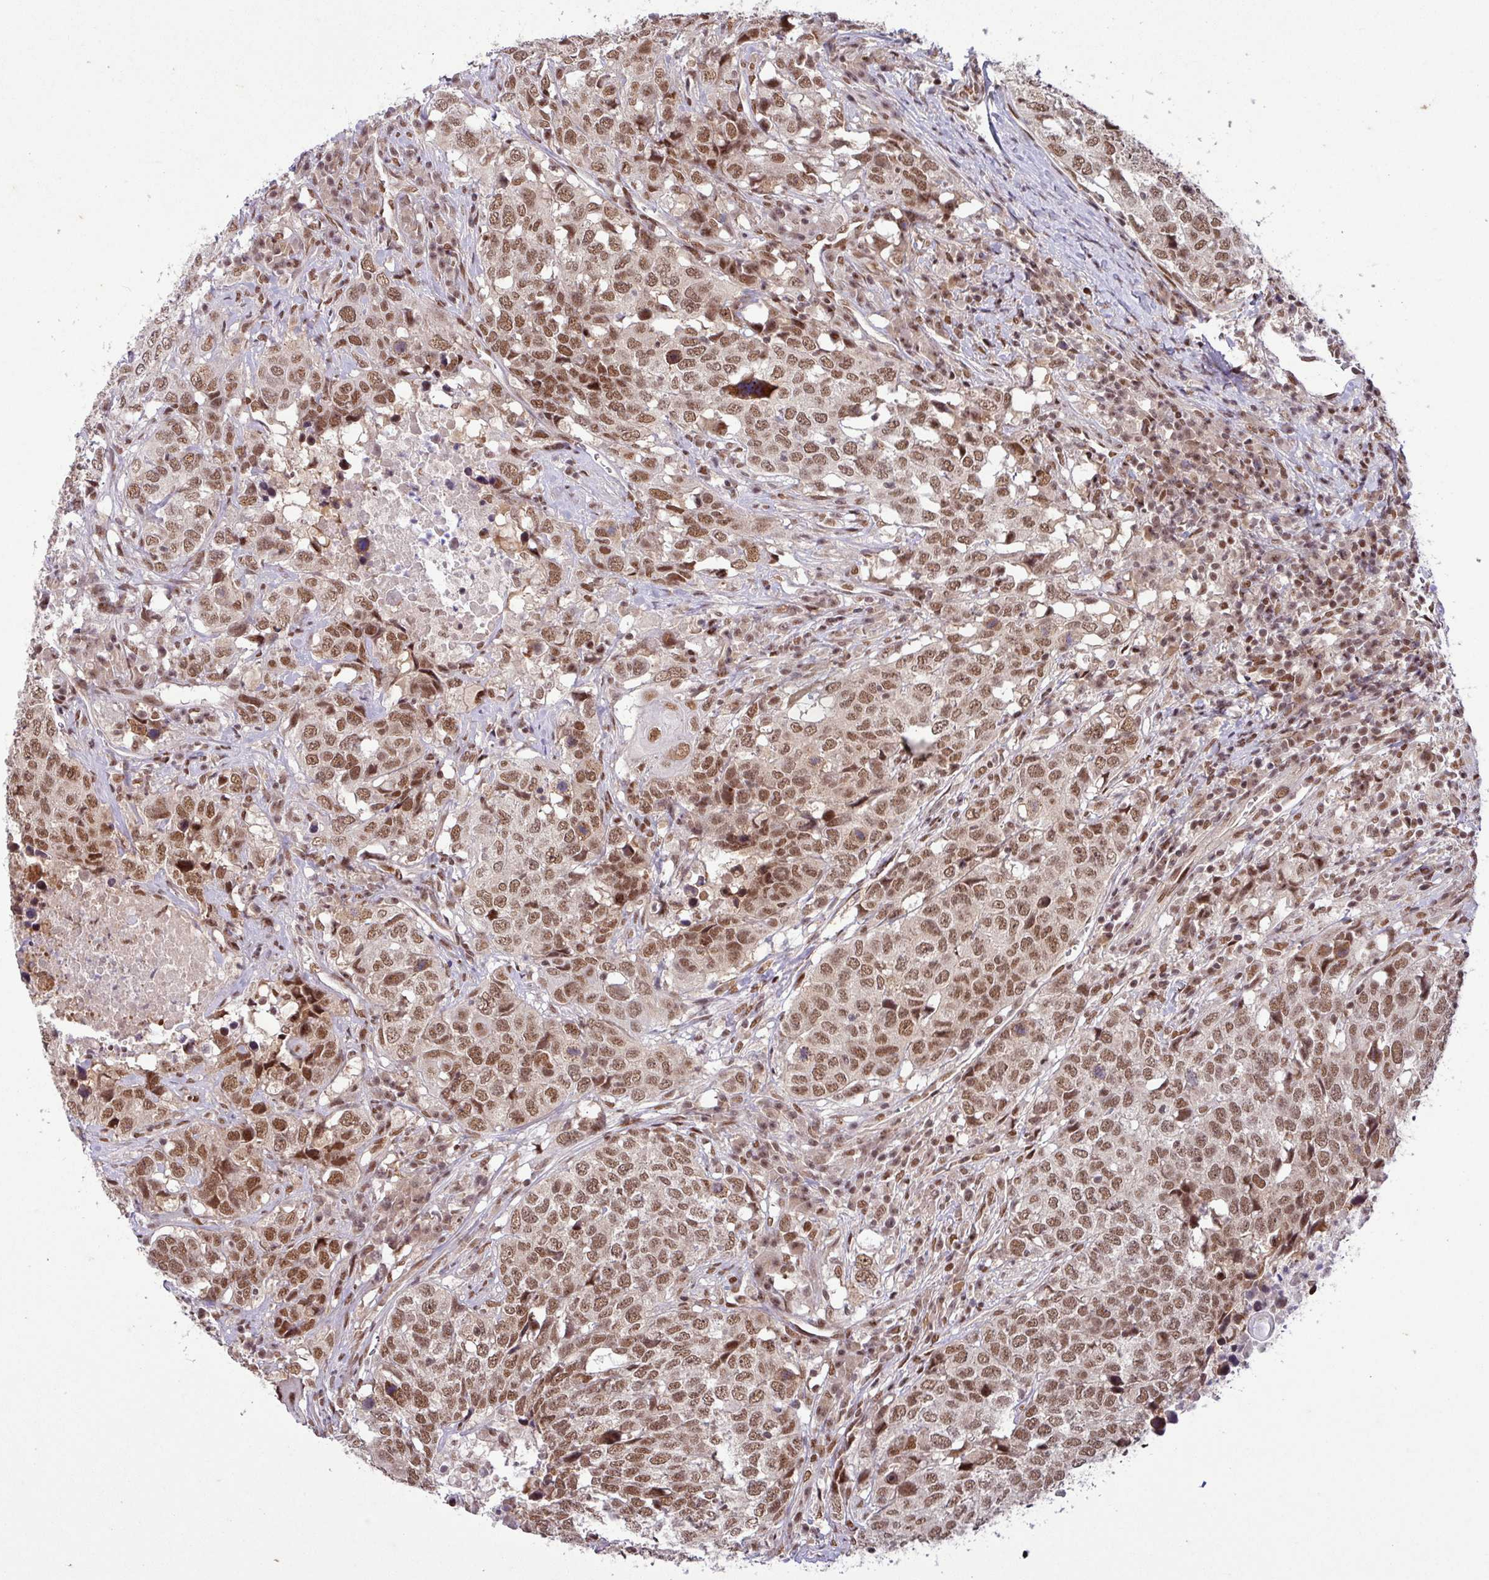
{"staining": {"intensity": "strong", "quantity": ">75%", "location": "nuclear"}, "tissue": "head and neck cancer", "cell_type": "Tumor cells", "image_type": "cancer", "snomed": [{"axis": "morphology", "description": "Normal tissue, NOS"}, {"axis": "morphology", "description": "Squamous cell carcinoma, NOS"}, {"axis": "topography", "description": "Skeletal muscle"}, {"axis": "topography", "description": "Vascular tissue"}, {"axis": "topography", "description": "Peripheral nerve tissue"}, {"axis": "topography", "description": "Head-Neck"}], "caption": "Head and neck squamous cell carcinoma was stained to show a protein in brown. There is high levels of strong nuclear staining in about >75% of tumor cells.", "gene": "SRSF2", "patient": {"sex": "male", "age": 66}}